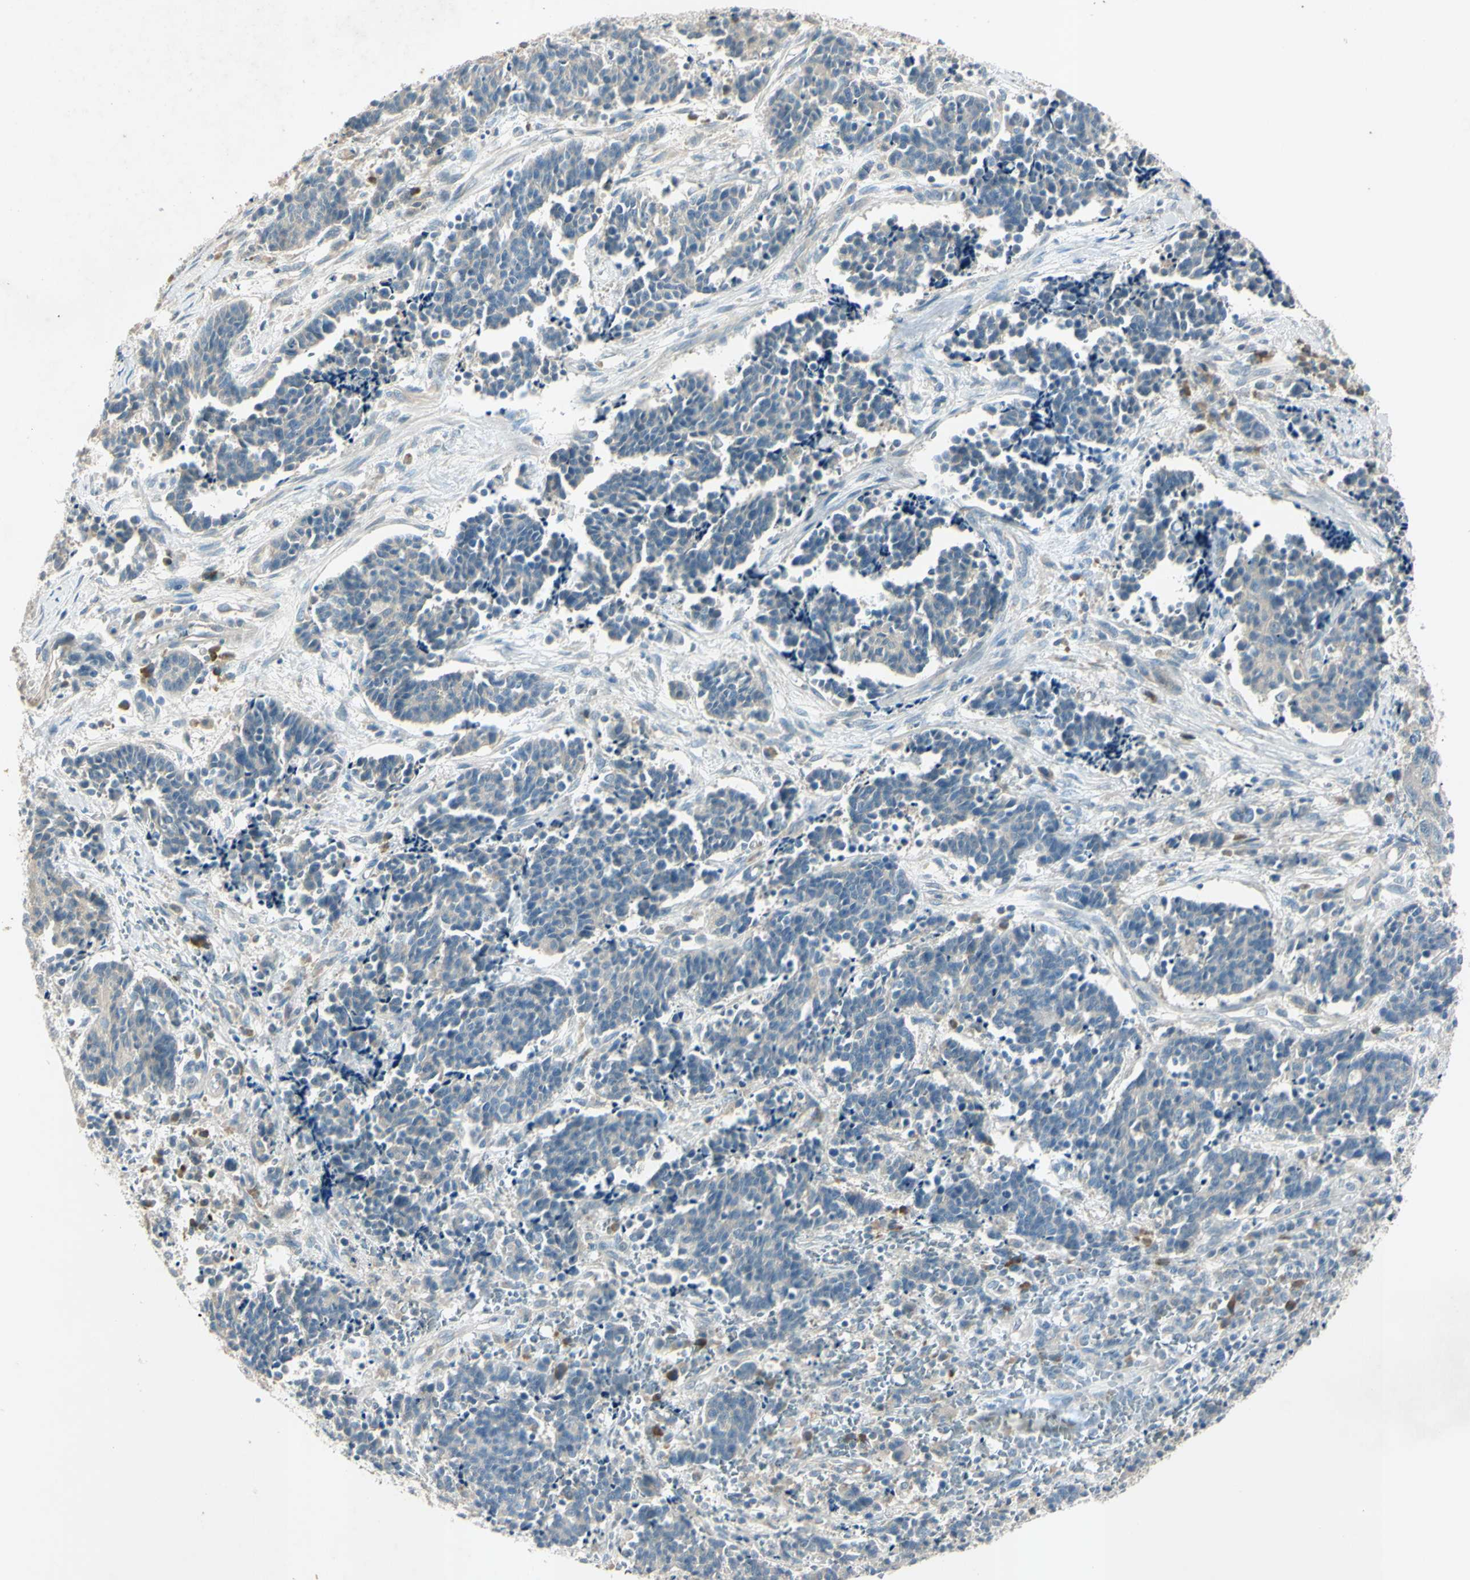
{"staining": {"intensity": "negative", "quantity": "none", "location": "none"}, "tissue": "cervical cancer", "cell_type": "Tumor cells", "image_type": "cancer", "snomed": [{"axis": "morphology", "description": "Squamous cell carcinoma, NOS"}, {"axis": "topography", "description": "Cervix"}], "caption": "A high-resolution image shows immunohistochemistry staining of cervical cancer, which shows no significant expression in tumor cells.", "gene": "AATK", "patient": {"sex": "female", "age": 35}}